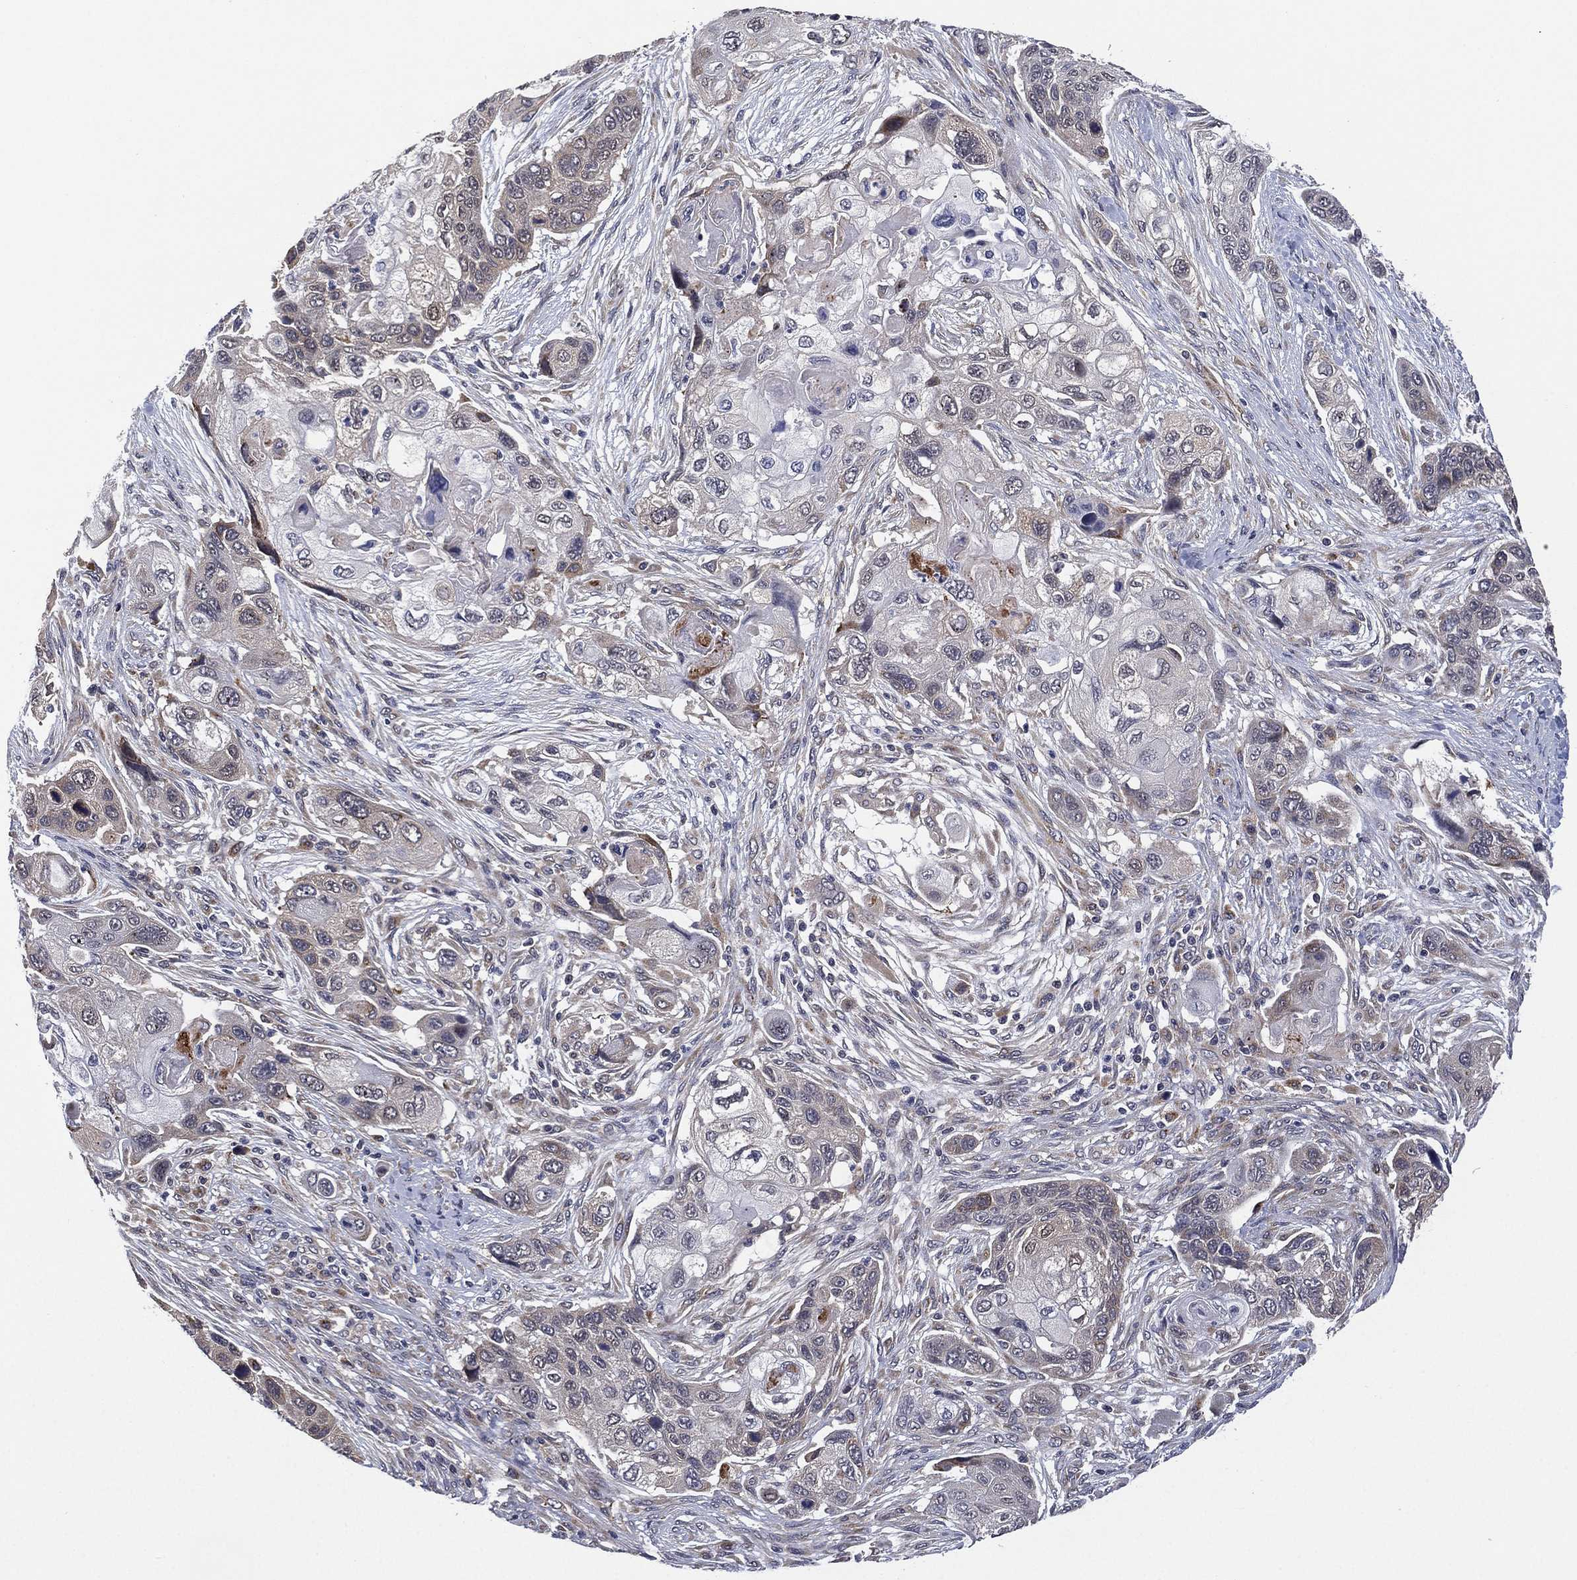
{"staining": {"intensity": "negative", "quantity": "none", "location": "none"}, "tissue": "lung cancer", "cell_type": "Tumor cells", "image_type": "cancer", "snomed": [{"axis": "morphology", "description": "Squamous cell carcinoma, NOS"}, {"axis": "topography", "description": "Lung"}], "caption": "Immunohistochemical staining of human squamous cell carcinoma (lung) shows no significant expression in tumor cells. (DAB (3,3'-diaminobenzidine) immunohistochemistry with hematoxylin counter stain).", "gene": "SELENOO", "patient": {"sex": "male", "age": 69}}